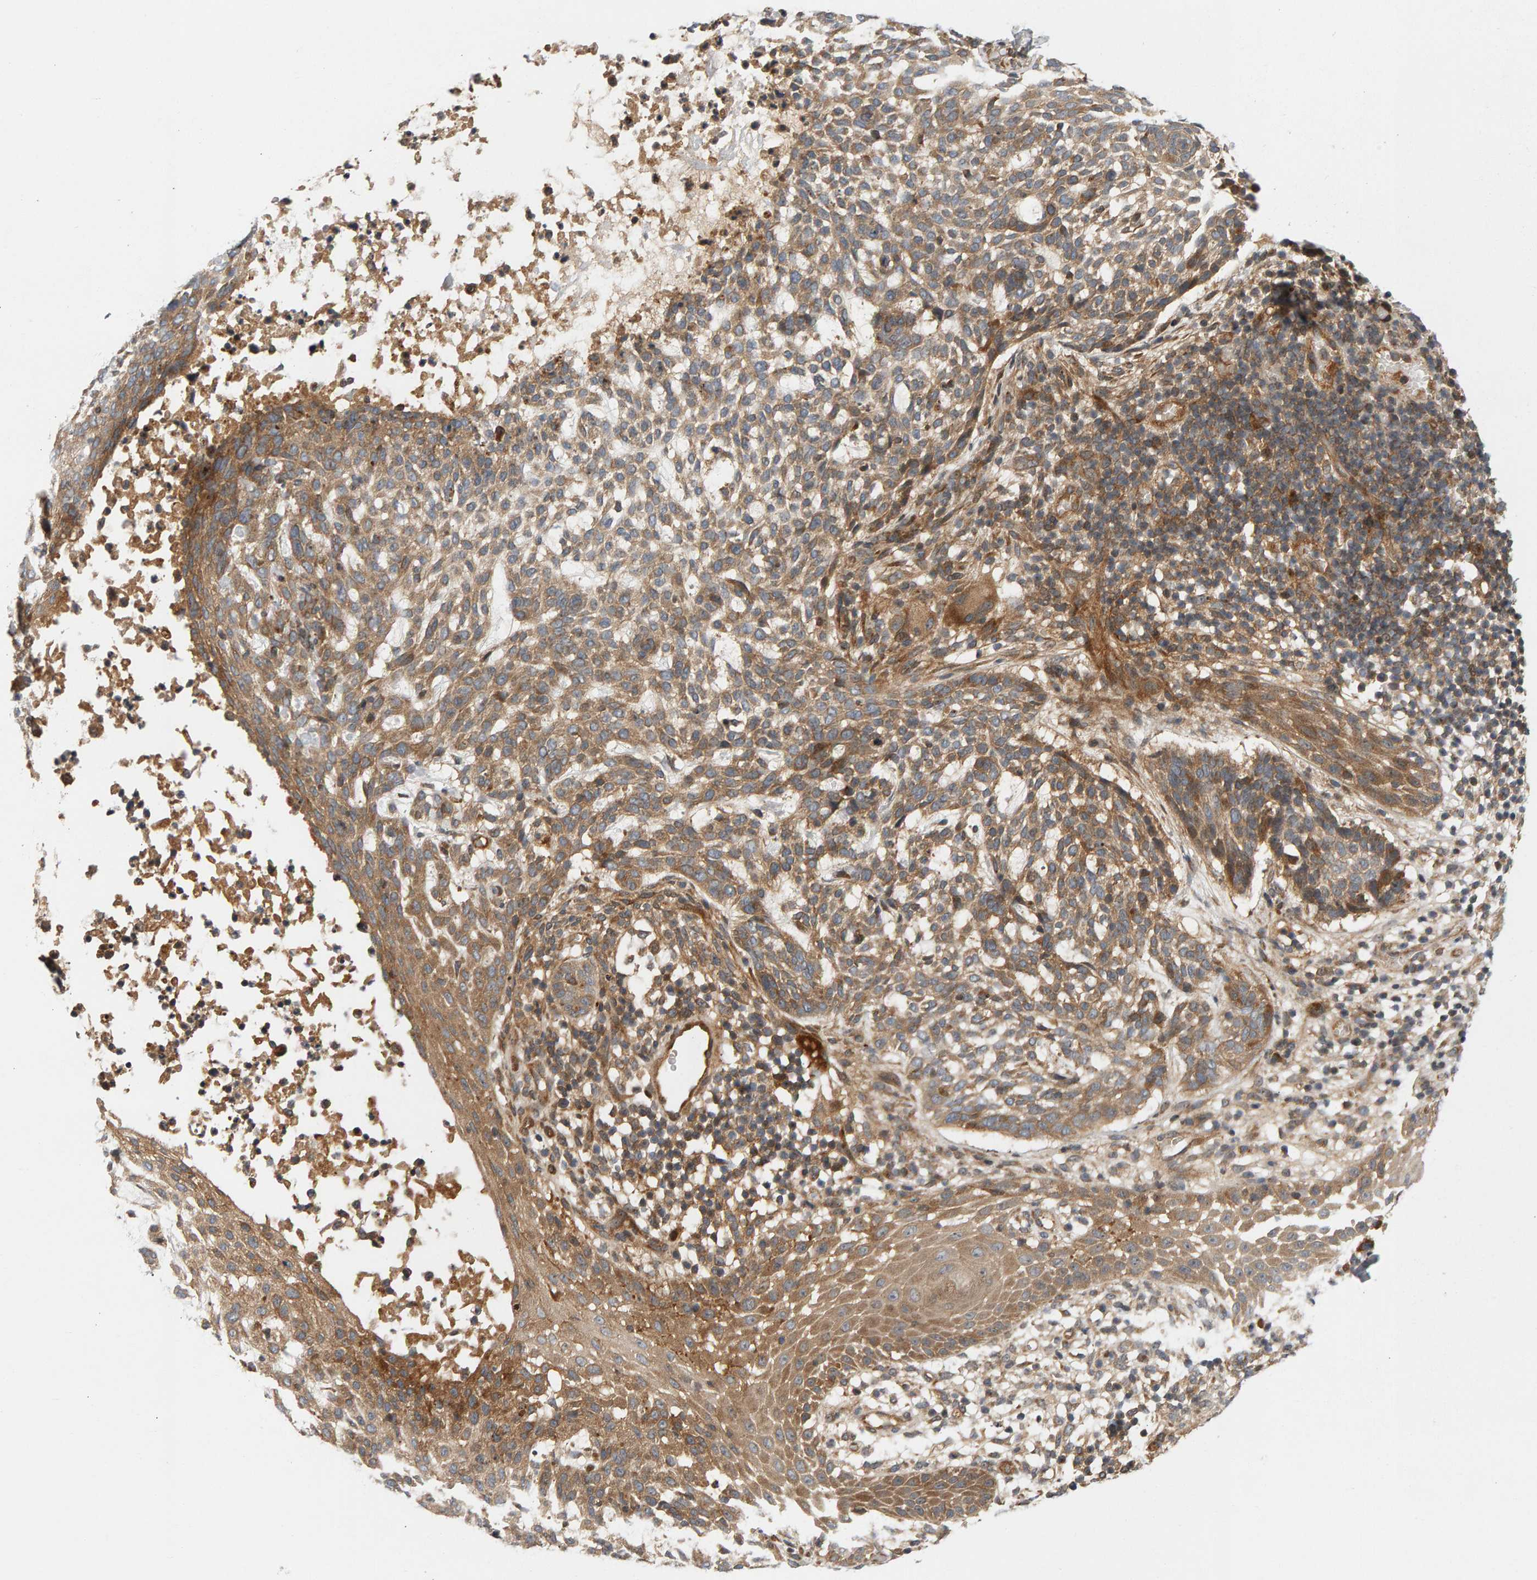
{"staining": {"intensity": "moderate", "quantity": ">75%", "location": "cytoplasmic/membranous"}, "tissue": "skin cancer", "cell_type": "Tumor cells", "image_type": "cancer", "snomed": [{"axis": "morphology", "description": "Basal cell carcinoma"}, {"axis": "topography", "description": "Skin"}], "caption": "IHC of human skin cancer (basal cell carcinoma) displays medium levels of moderate cytoplasmic/membranous positivity in about >75% of tumor cells. (DAB = brown stain, brightfield microscopy at high magnification).", "gene": "BAHCC1", "patient": {"sex": "female", "age": 64}}